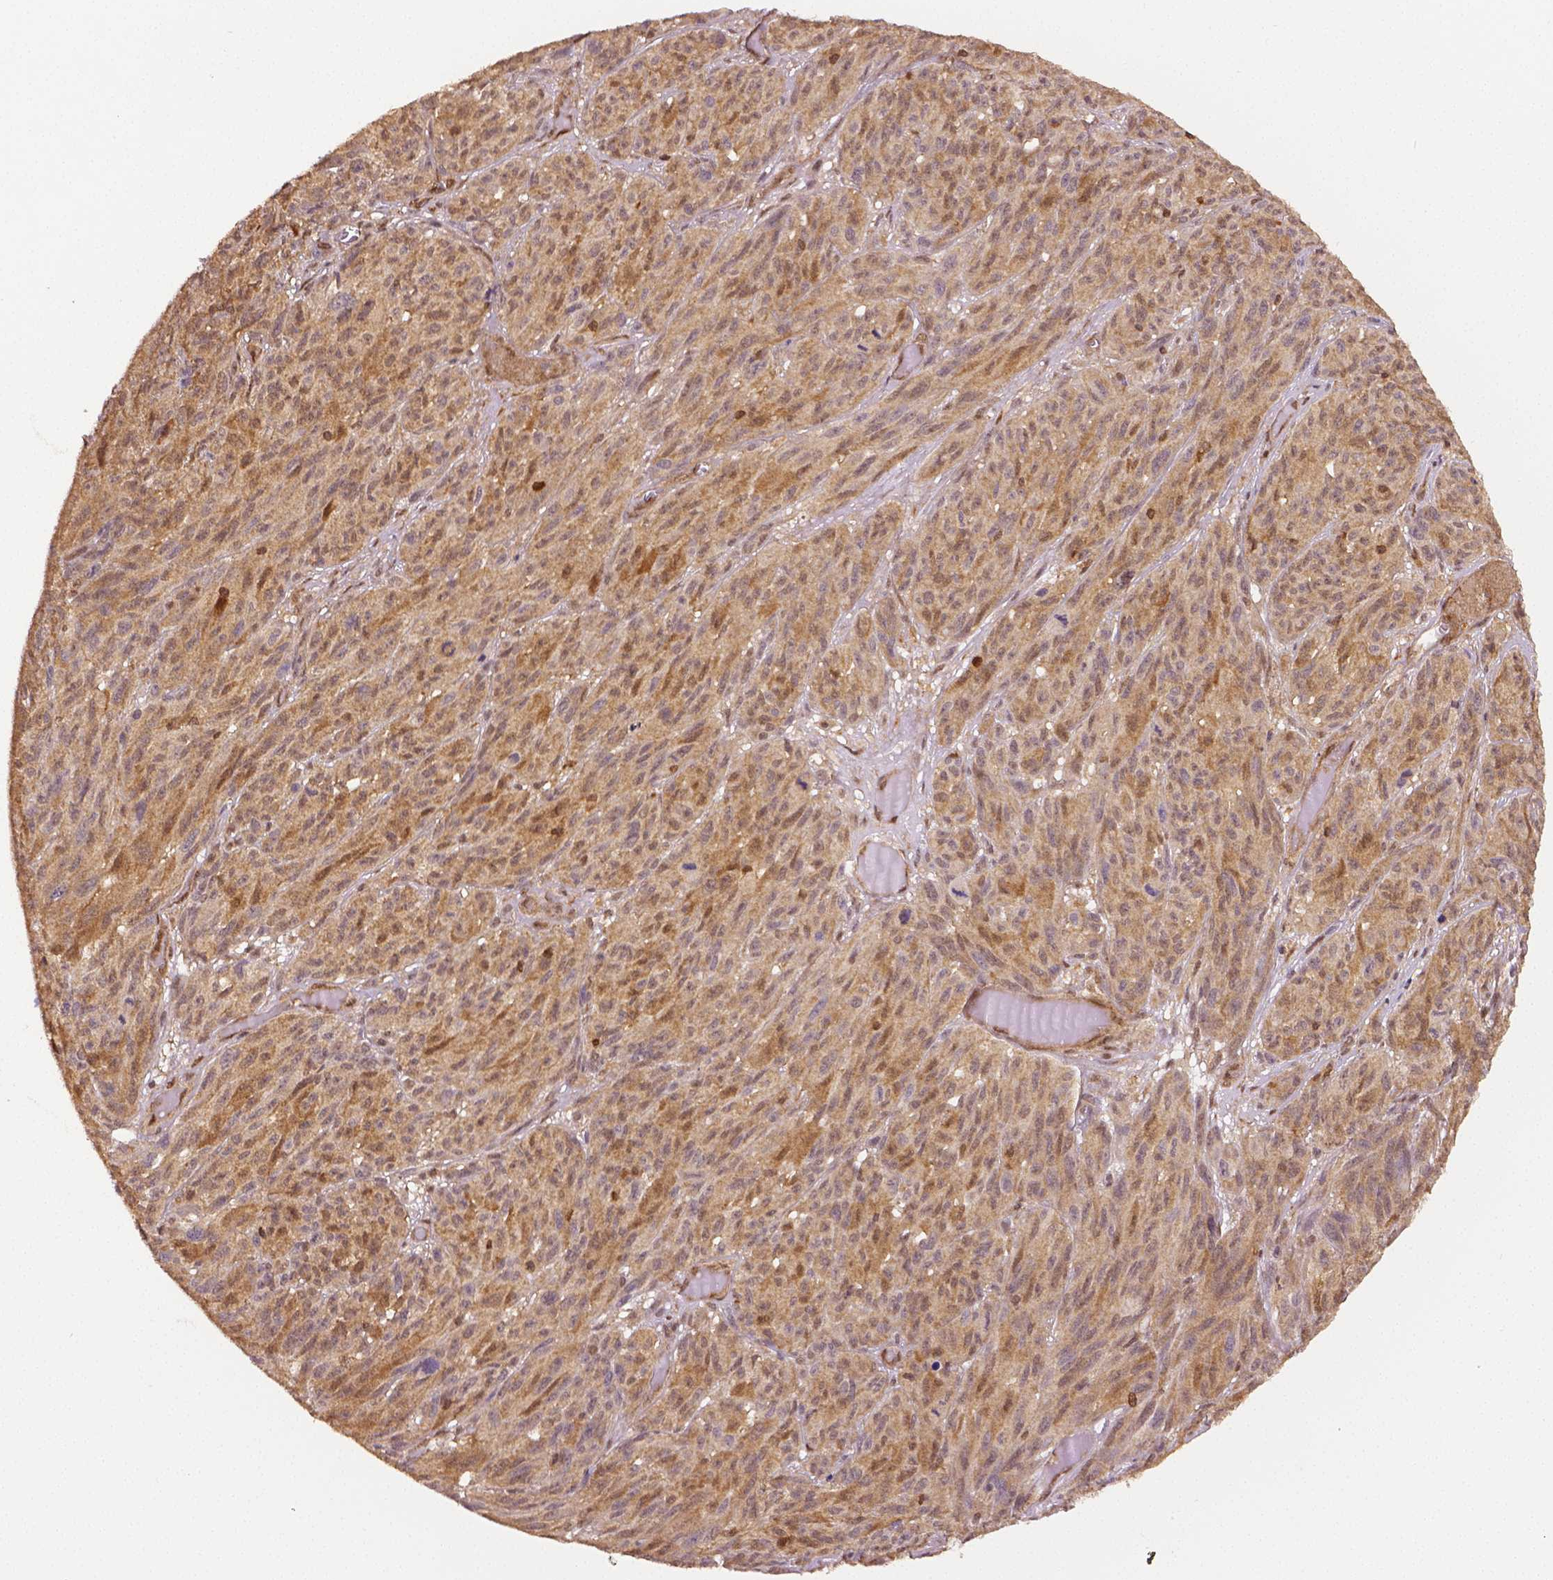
{"staining": {"intensity": "weak", "quantity": ">75%", "location": "cytoplasmic/membranous,nuclear"}, "tissue": "melanoma", "cell_type": "Tumor cells", "image_type": "cancer", "snomed": [{"axis": "morphology", "description": "Malignant melanoma, NOS"}, {"axis": "topography", "description": "Vulva, labia, clitoris and Bartholin´s gland, NO"}], "caption": "A photomicrograph of human melanoma stained for a protein exhibits weak cytoplasmic/membranous and nuclear brown staining in tumor cells.", "gene": "STAT3", "patient": {"sex": "female", "age": 75}}